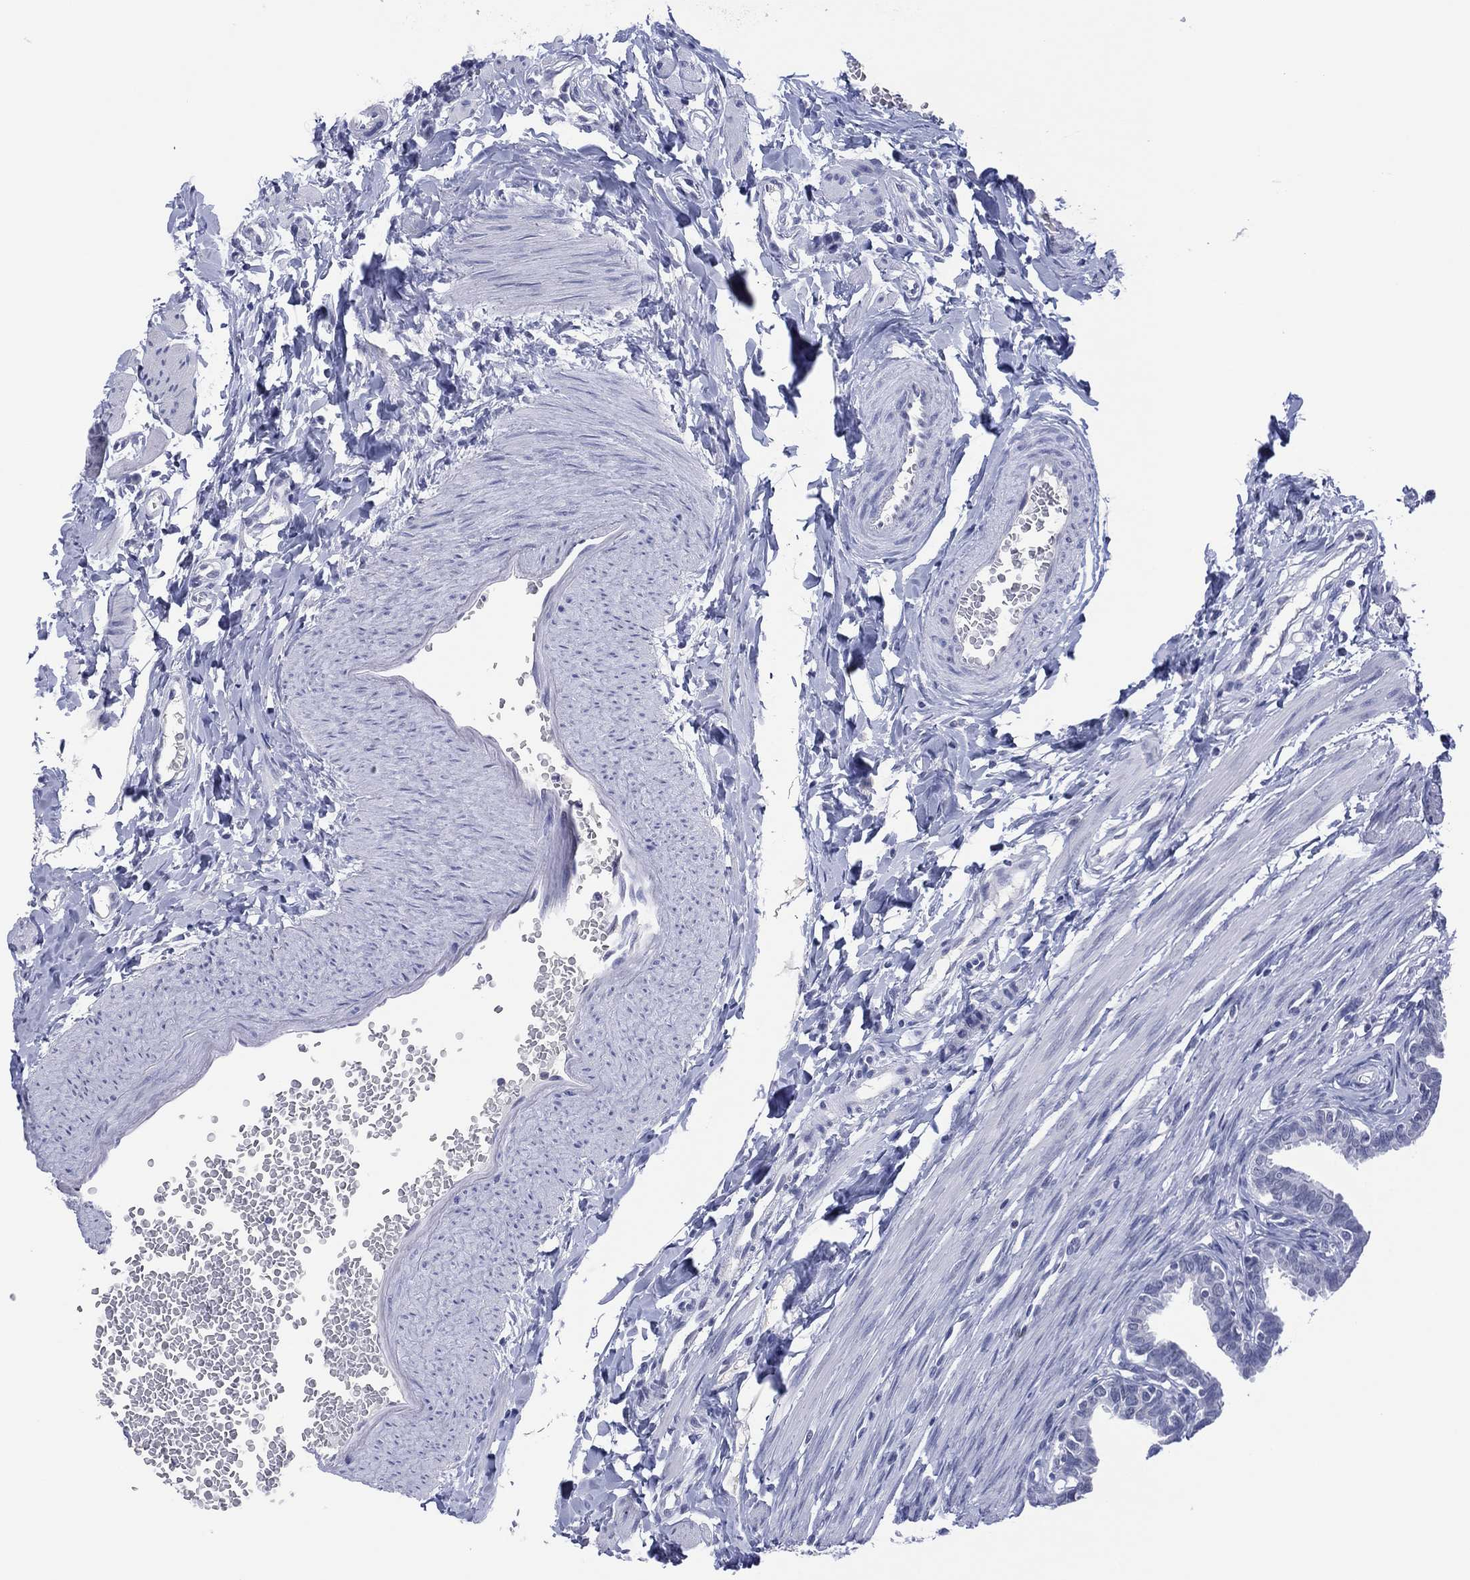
{"staining": {"intensity": "negative", "quantity": "none", "location": "none"}, "tissue": "fallopian tube", "cell_type": "Glandular cells", "image_type": "normal", "snomed": [{"axis": "morphology", "description": "Normal tissue, NOS"}, {"axis": "topography", "description": "Fallopian tube"}], "caption": "An immunohistochemistry (IHC) histopathology image of normal fallopian tube is shown. There is no staining in glandular cells of fallopian tube. (DAB (3,3'-diaminobenzidine) immunohistochemistry with hematoxylin counter stain).", "gene": "UTF1", "patient": {"sex": "female", "age": 36}}